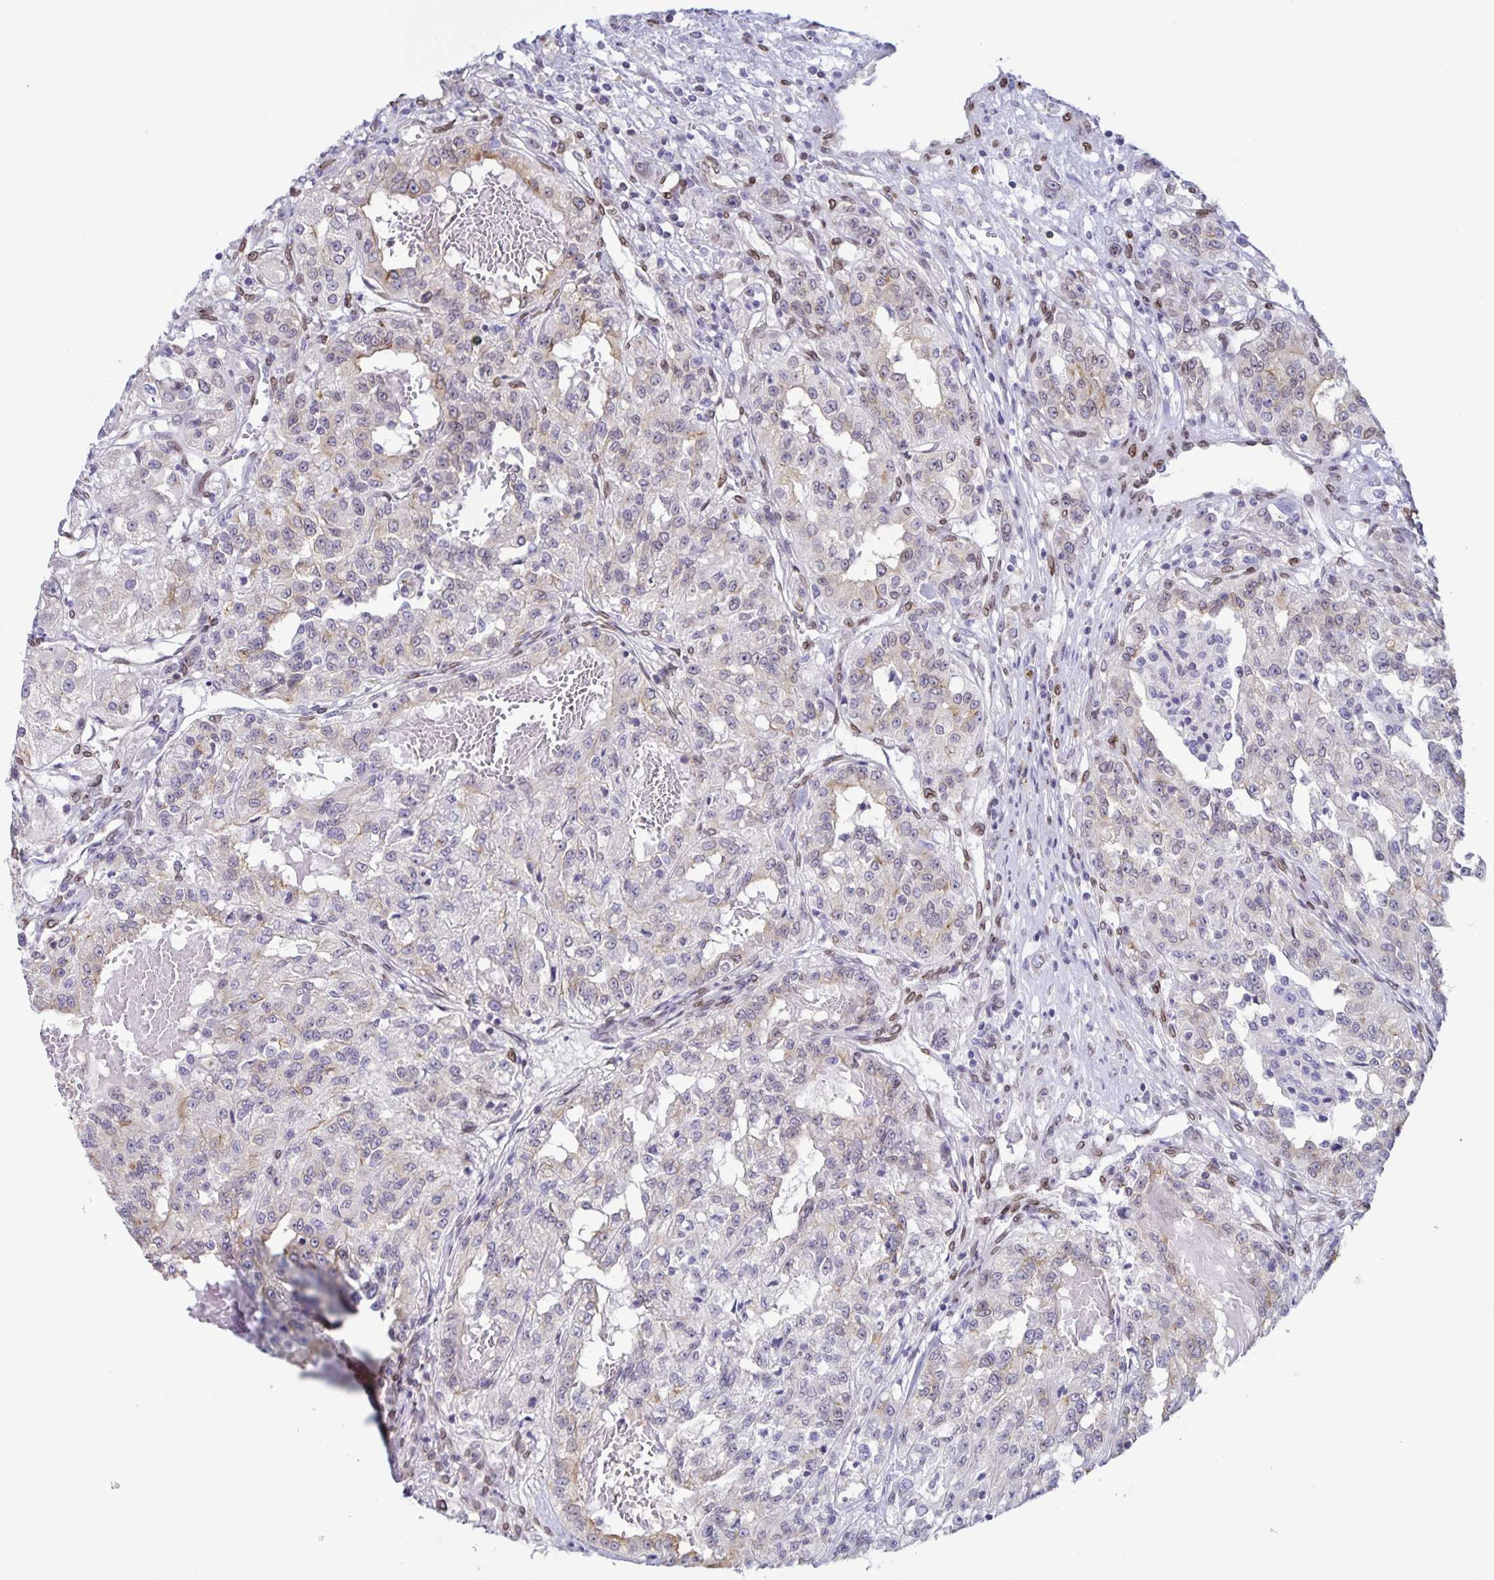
{"staining": {"intensity": "weak", "quantity": "<25%", "location": "cytoplasmic/membranous,nuclear"}, "tissue": "renal cancer", "cell_type": "Tumor cells", "image_type": "cancer", "snomed": [{"axis": "morphology", "description": "Adenocarcinoma, NOS"}, {"axis": "topography", "description": "Kidney"}], "caption": "Renal adenocarcinoma was stained to show a protein in brown. There is no significant staining in tumor cells.", "gene": "SYNE2", "patient": {"sex": "female", "age": 63}}